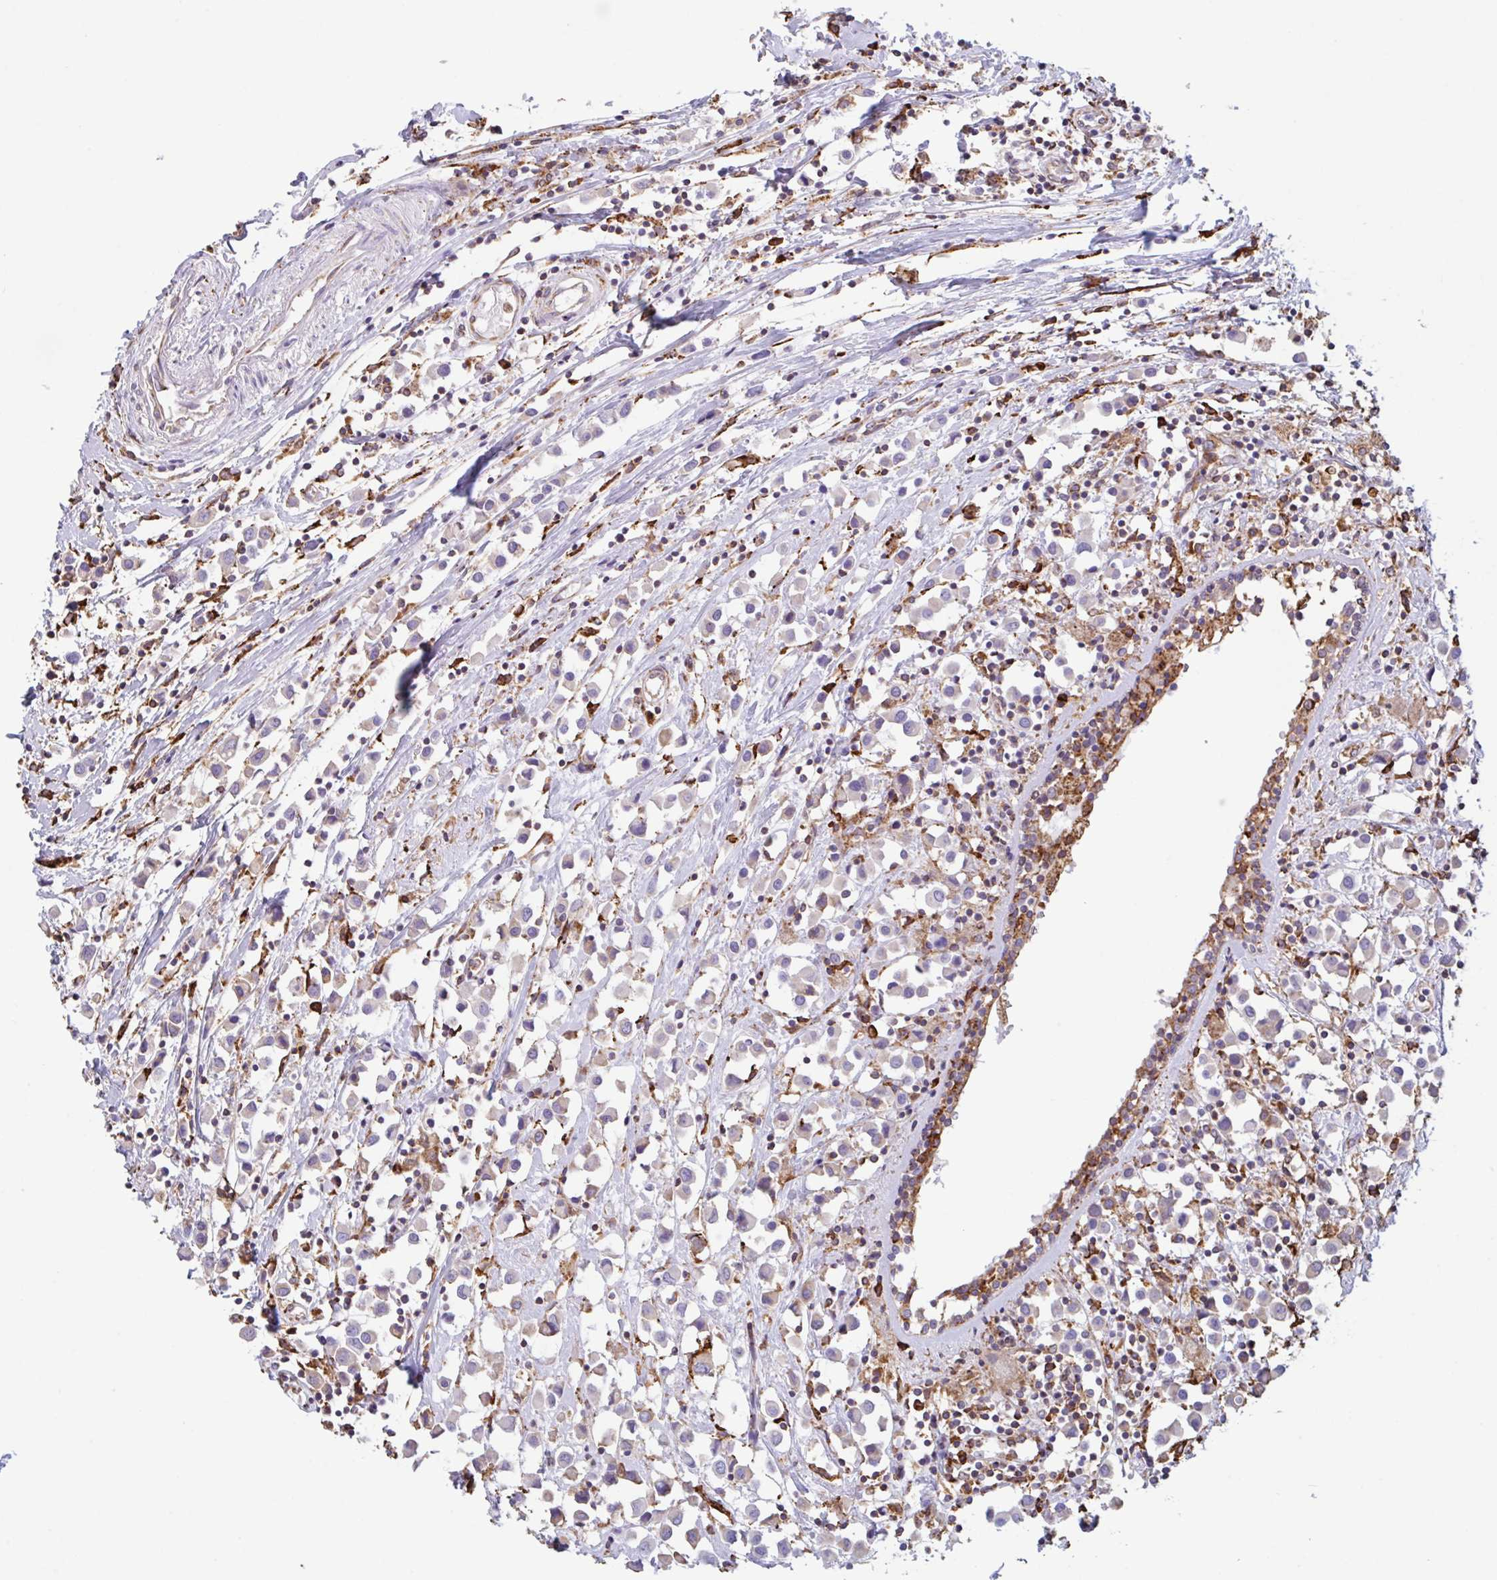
{"staining": {"intensity": "negative", "quantity": "none", "location": "none"}, "tissue": "breast cancer", "cell_type": "Tumor cells", "image_type": "cancer", "snomed": [{"axis": "morphology", "description": "Duct carcinoma"}, {"axis": "topography", "description": "Breast"}], "caption": "High power microscopy micrograph of an immunohistochemistry (IHC) photomicrograph of infiltrating ductal carcinoma (breast), revealing no significant expression in tumor cells.", "gene": "DOK4", "patient": {"sex": "female", "age": 61}}